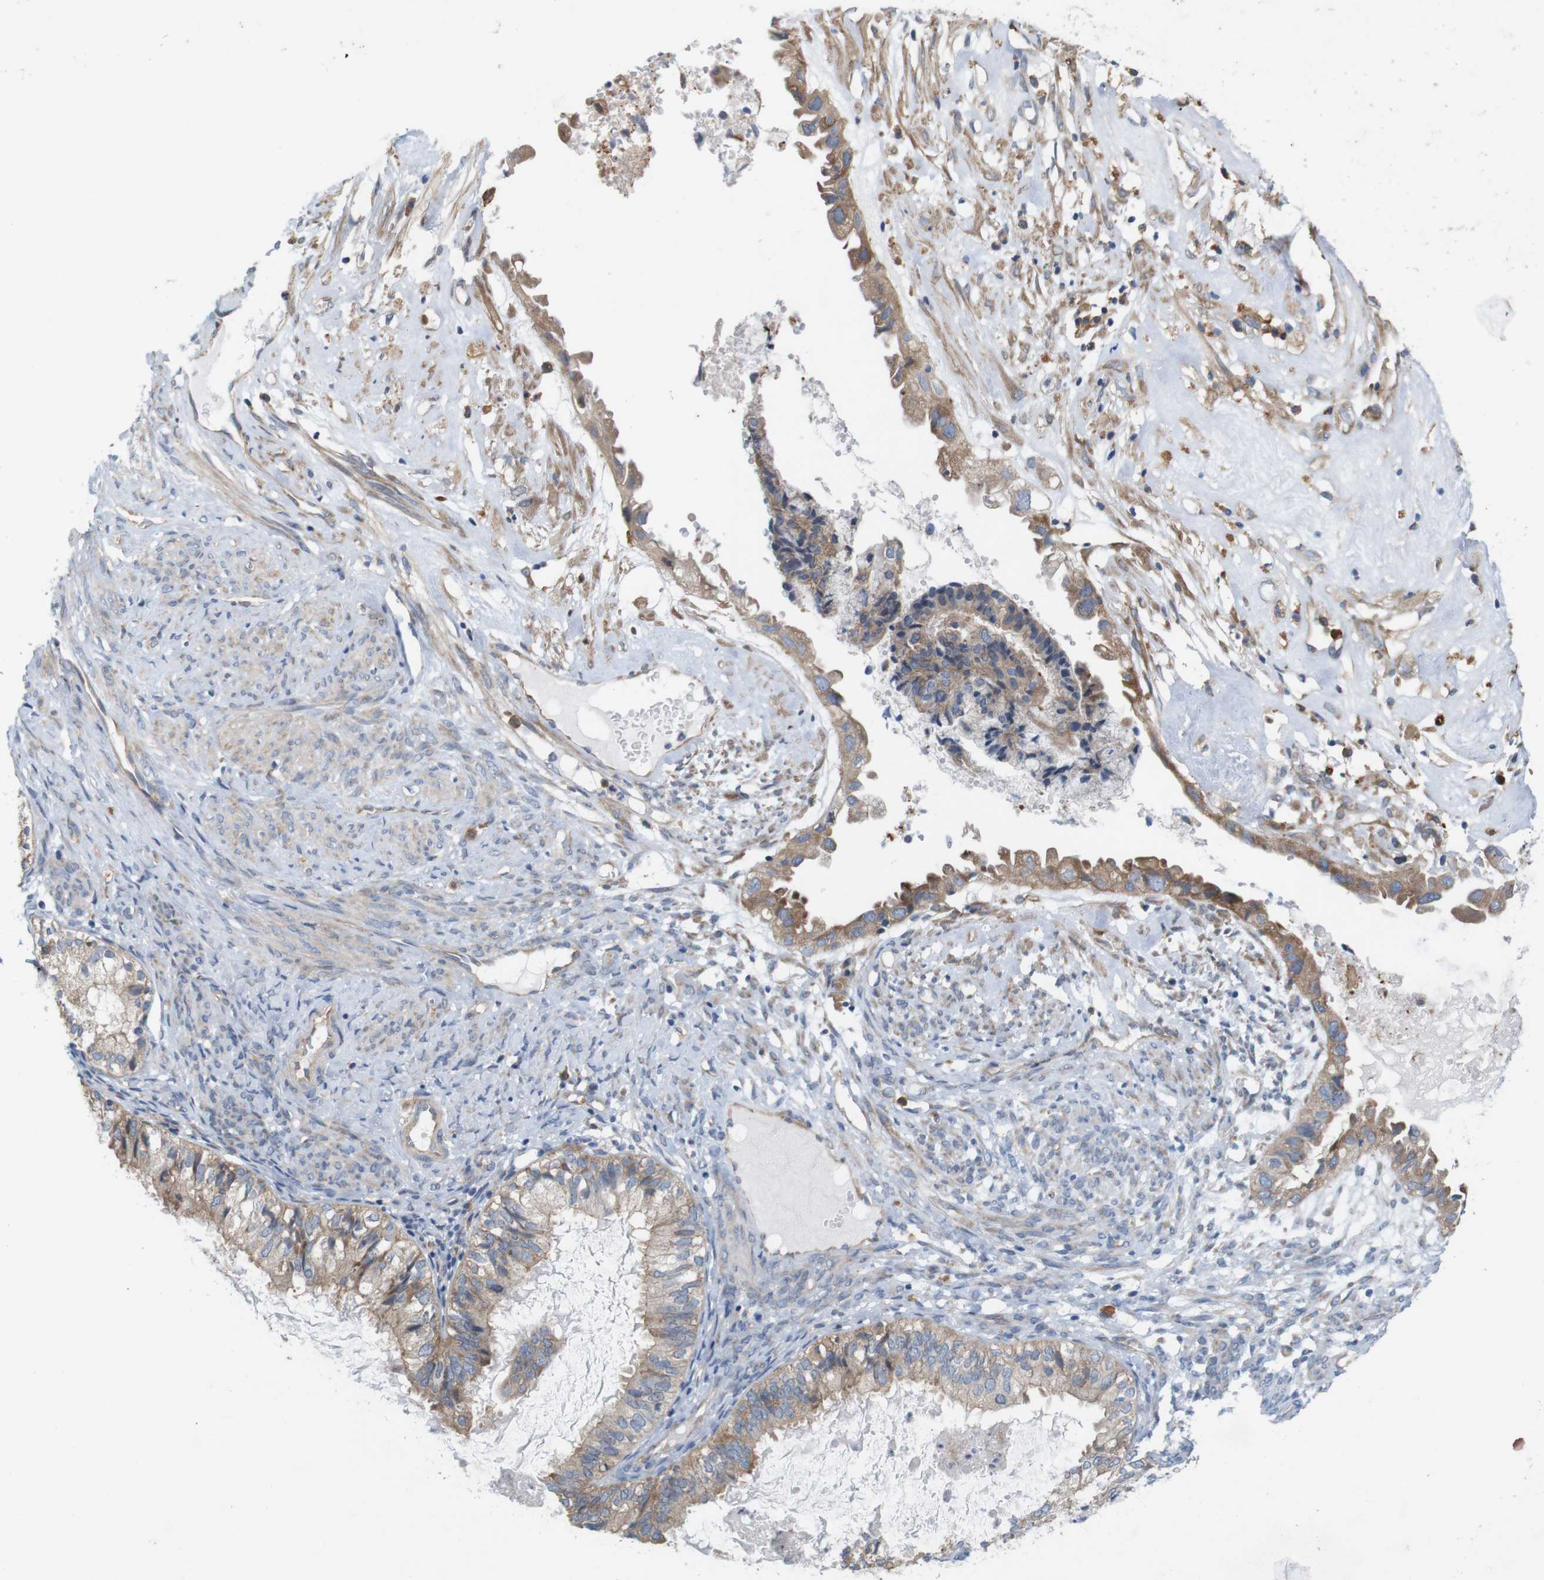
{"staining": {"intensity": "moderate", "quantity": ">75%", "location": "cytoplasmic/membranous"}, "tissue": "cervical cancer", "cell_type": "Tumor cells", "image_type": "cancer", "snomed": [{"axis": "morphology", "description": "Normal tissue, NOS"}, {"axis": "morphology", "description": "Adenocarcinoma, NOS"}, {"axis": "topography", "description": "Cervix"}, {"axis": "topography", "description": "Endometrium"}], "caption": "Immunohistochemistry (IHC) micrograph of neoplastic tissue: cervical cancer stained using IHC demonstrates medium levels of moderate protein expression localized specifically in the cytoplasmic/membranous of tumor cells, appearing as a cytoplasmic/membranous brown color.", "gene": "SIGLEC8", "patient": {"sex": "female", "age": 86}}